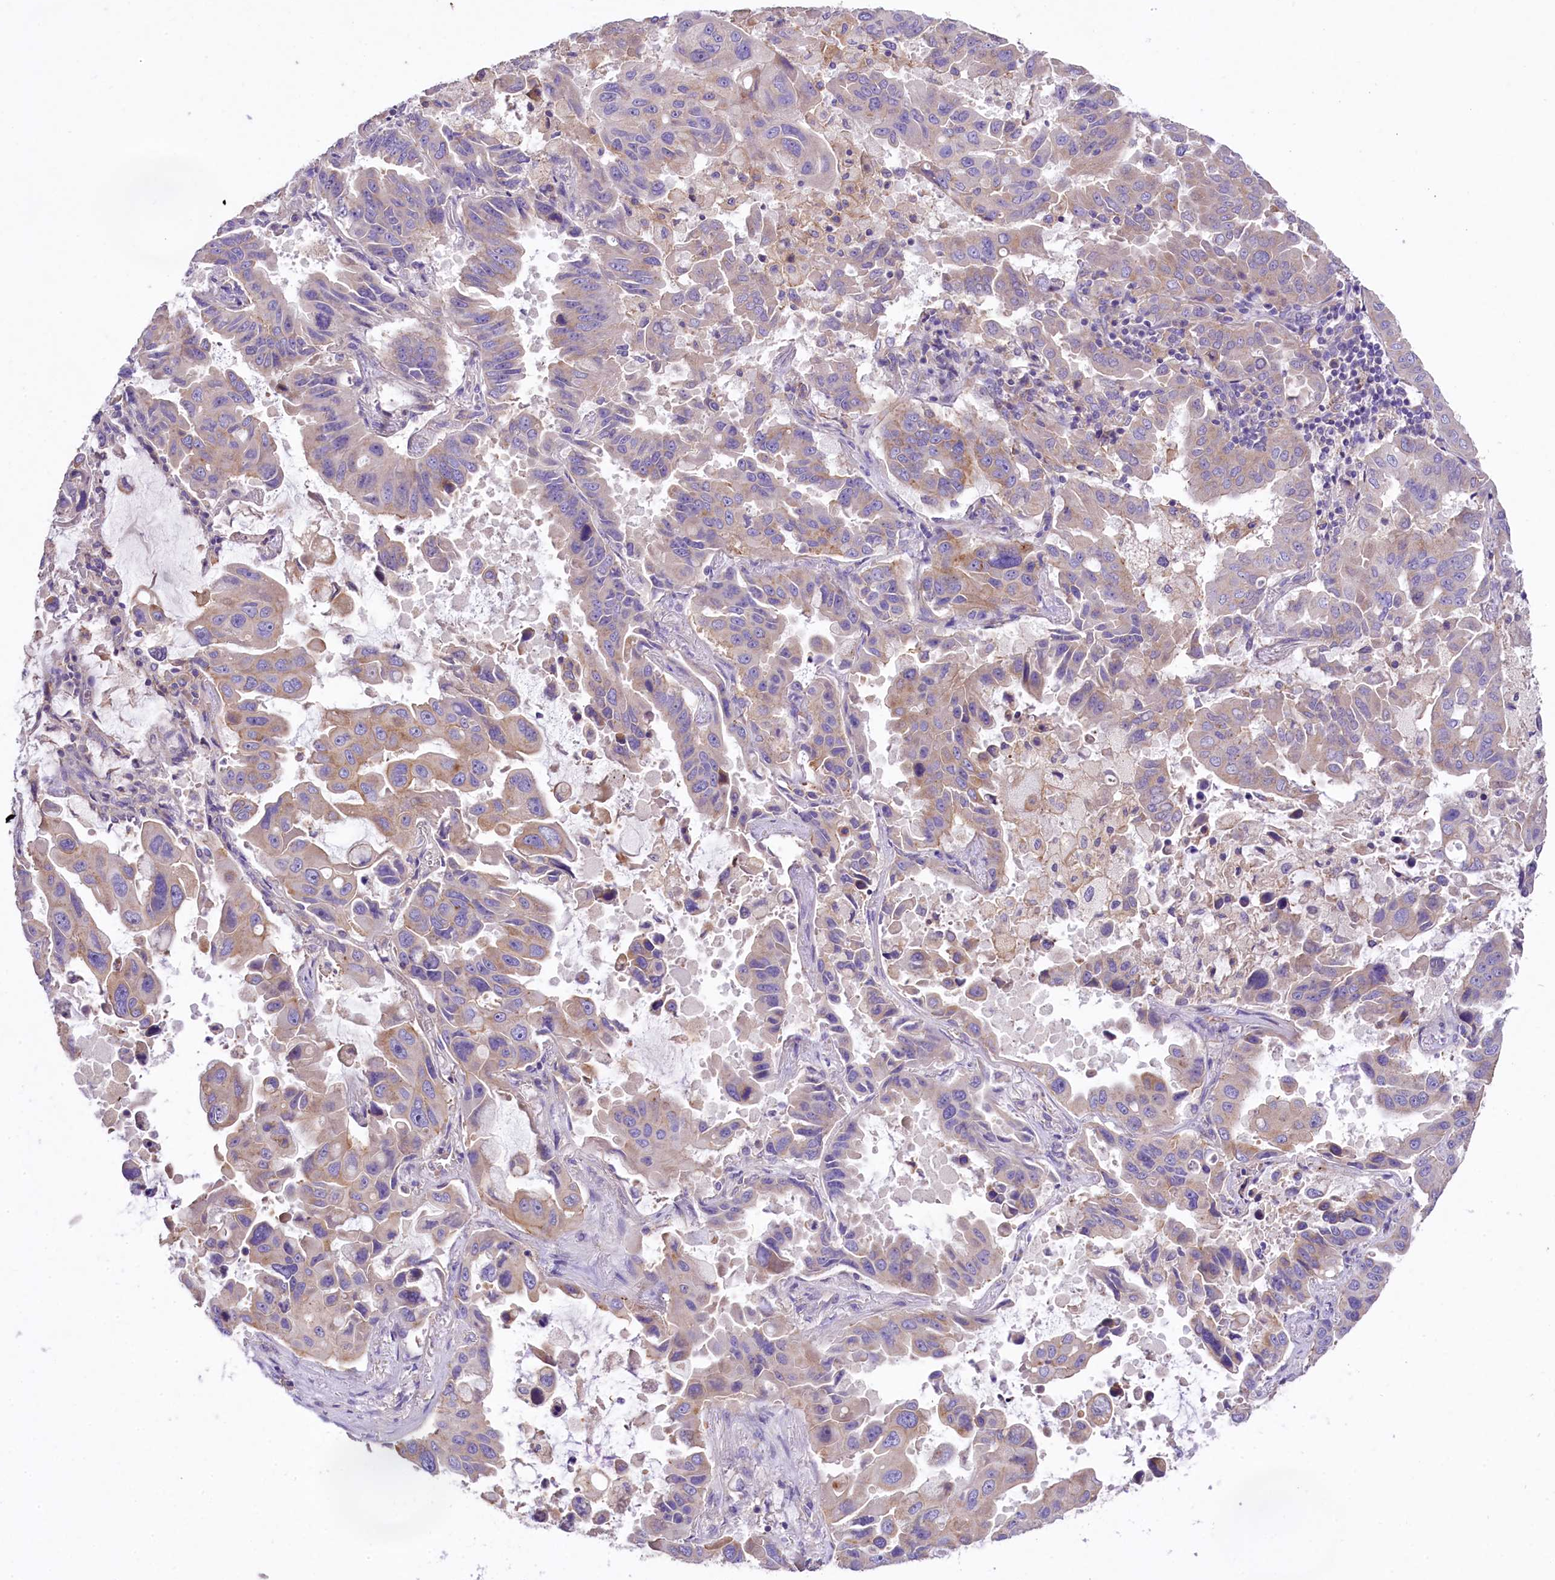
{"staining": {"intensity": "weak", "quantity": "<25%", "location": "cytoplasmic/membranous"}, "tissue": "lung cancer", "cell_type": "Tumor cells", "image_type": "cancer", "snomed": [{"axis": "morphology", "description": "Adenocarcinoma, NOS"}, {"axis": "topography", "description": "Lung"}], "caption": "High magnification brightfield microscopy of adenocarcinoma (lung) stained with DAB (brown) and counterstained with hematoxylin (blue): tumor cells show no significant positivity.", "gene": "PEMT", "patient": {"sex": "male", "age": 64}}